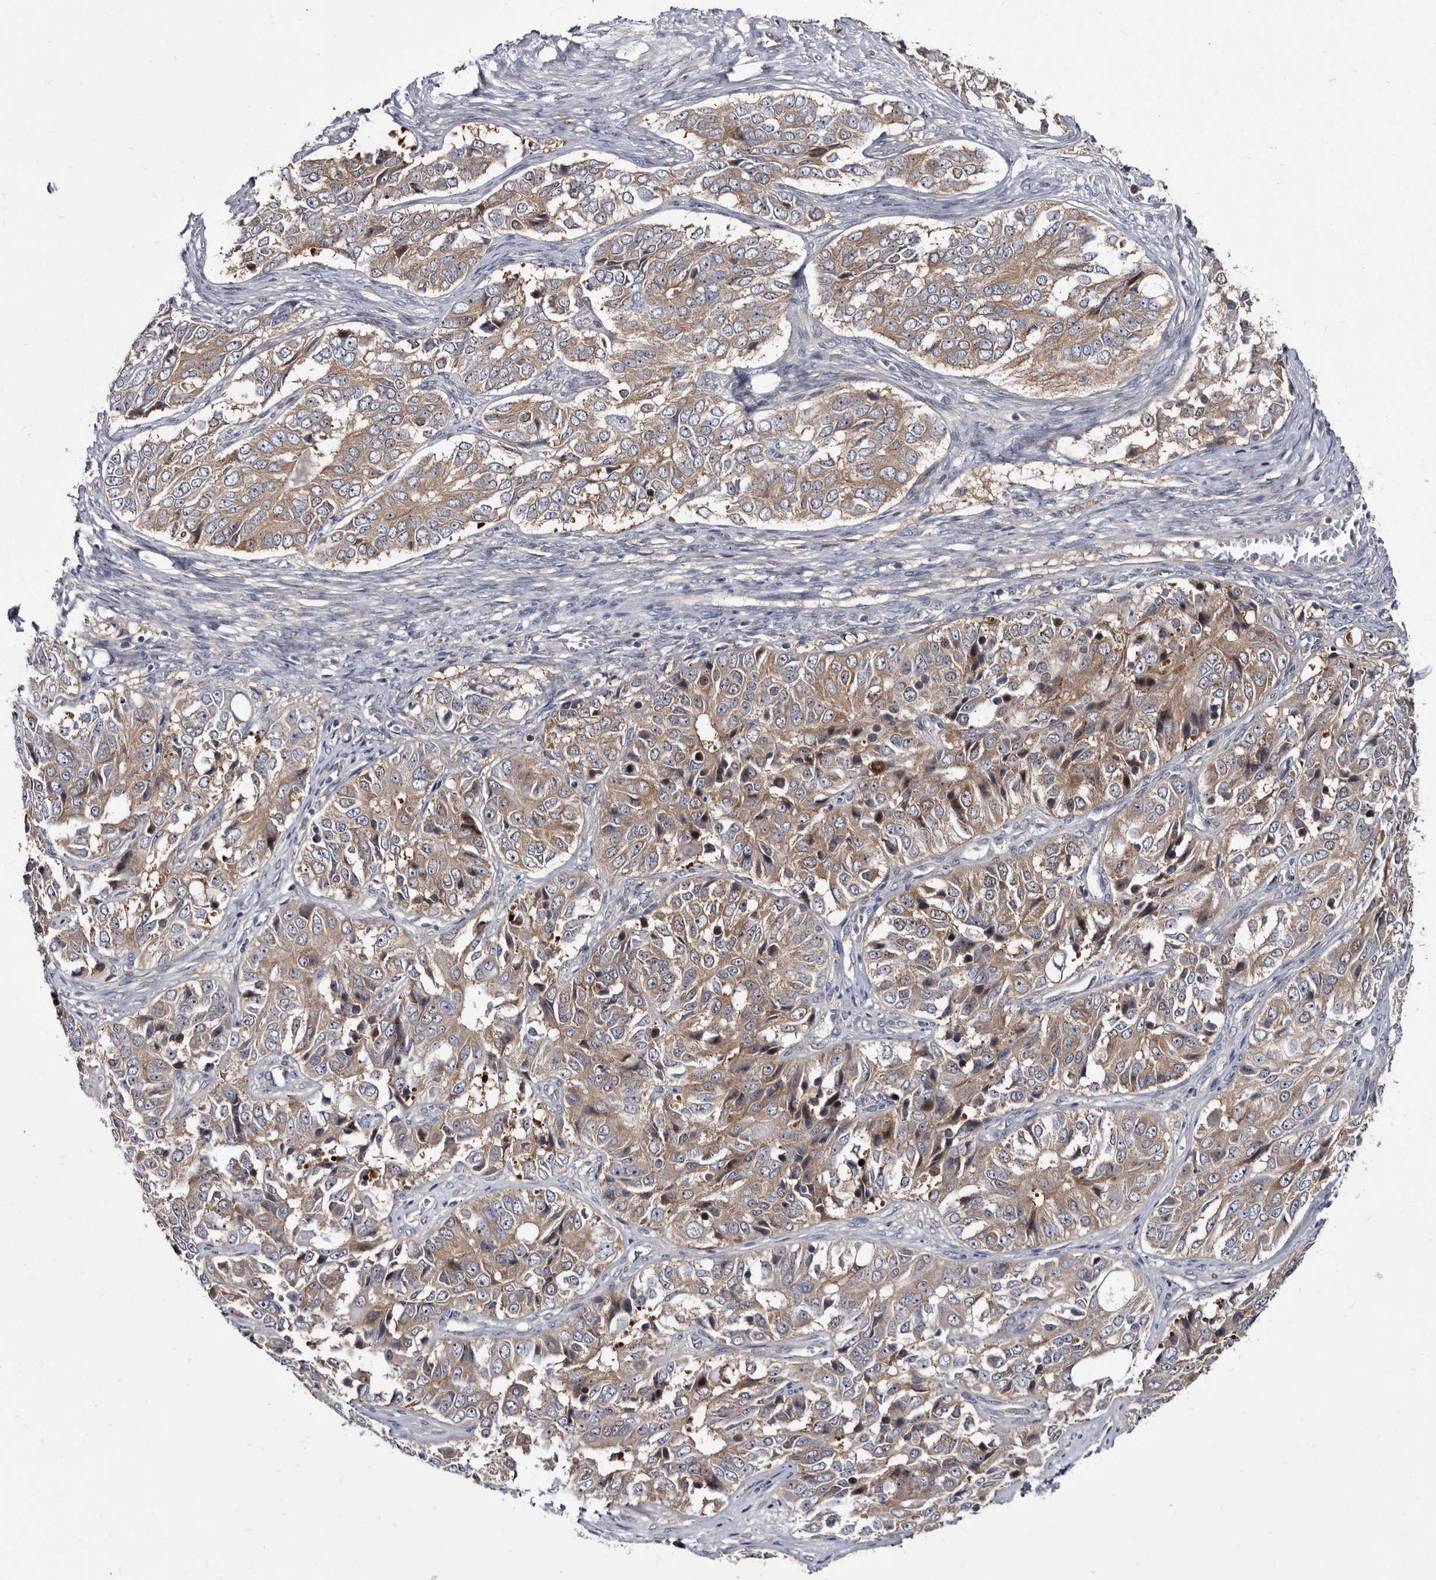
{"staining": {"intensity": "weak", "quantity": "25%-75%", "location": "cytoplasmic/membranous"}, "tissue": "ovarian cancer", "cell_type": "Tumor cells", "image_type": "cancer", "snomed": [{"axis": "morphology", "description": "Carcinoma, endometroid"}, {"axis": "topography", "description": "Ovary"}], "caption": "Ovarian cancer tissue demonstrates weak cytoplasmic/membranous positivity in about 25%-75% of tumor cells, visualized by immunohistochemistry. The staining is performed using DAB (3,3'-diaminobenzidine) brown chromogen to label protein expression. The nuclei are counter-stained blue using hematoxylin.", "gene": "ABCF2", "patient": {"sex": "female", "age": 51}}